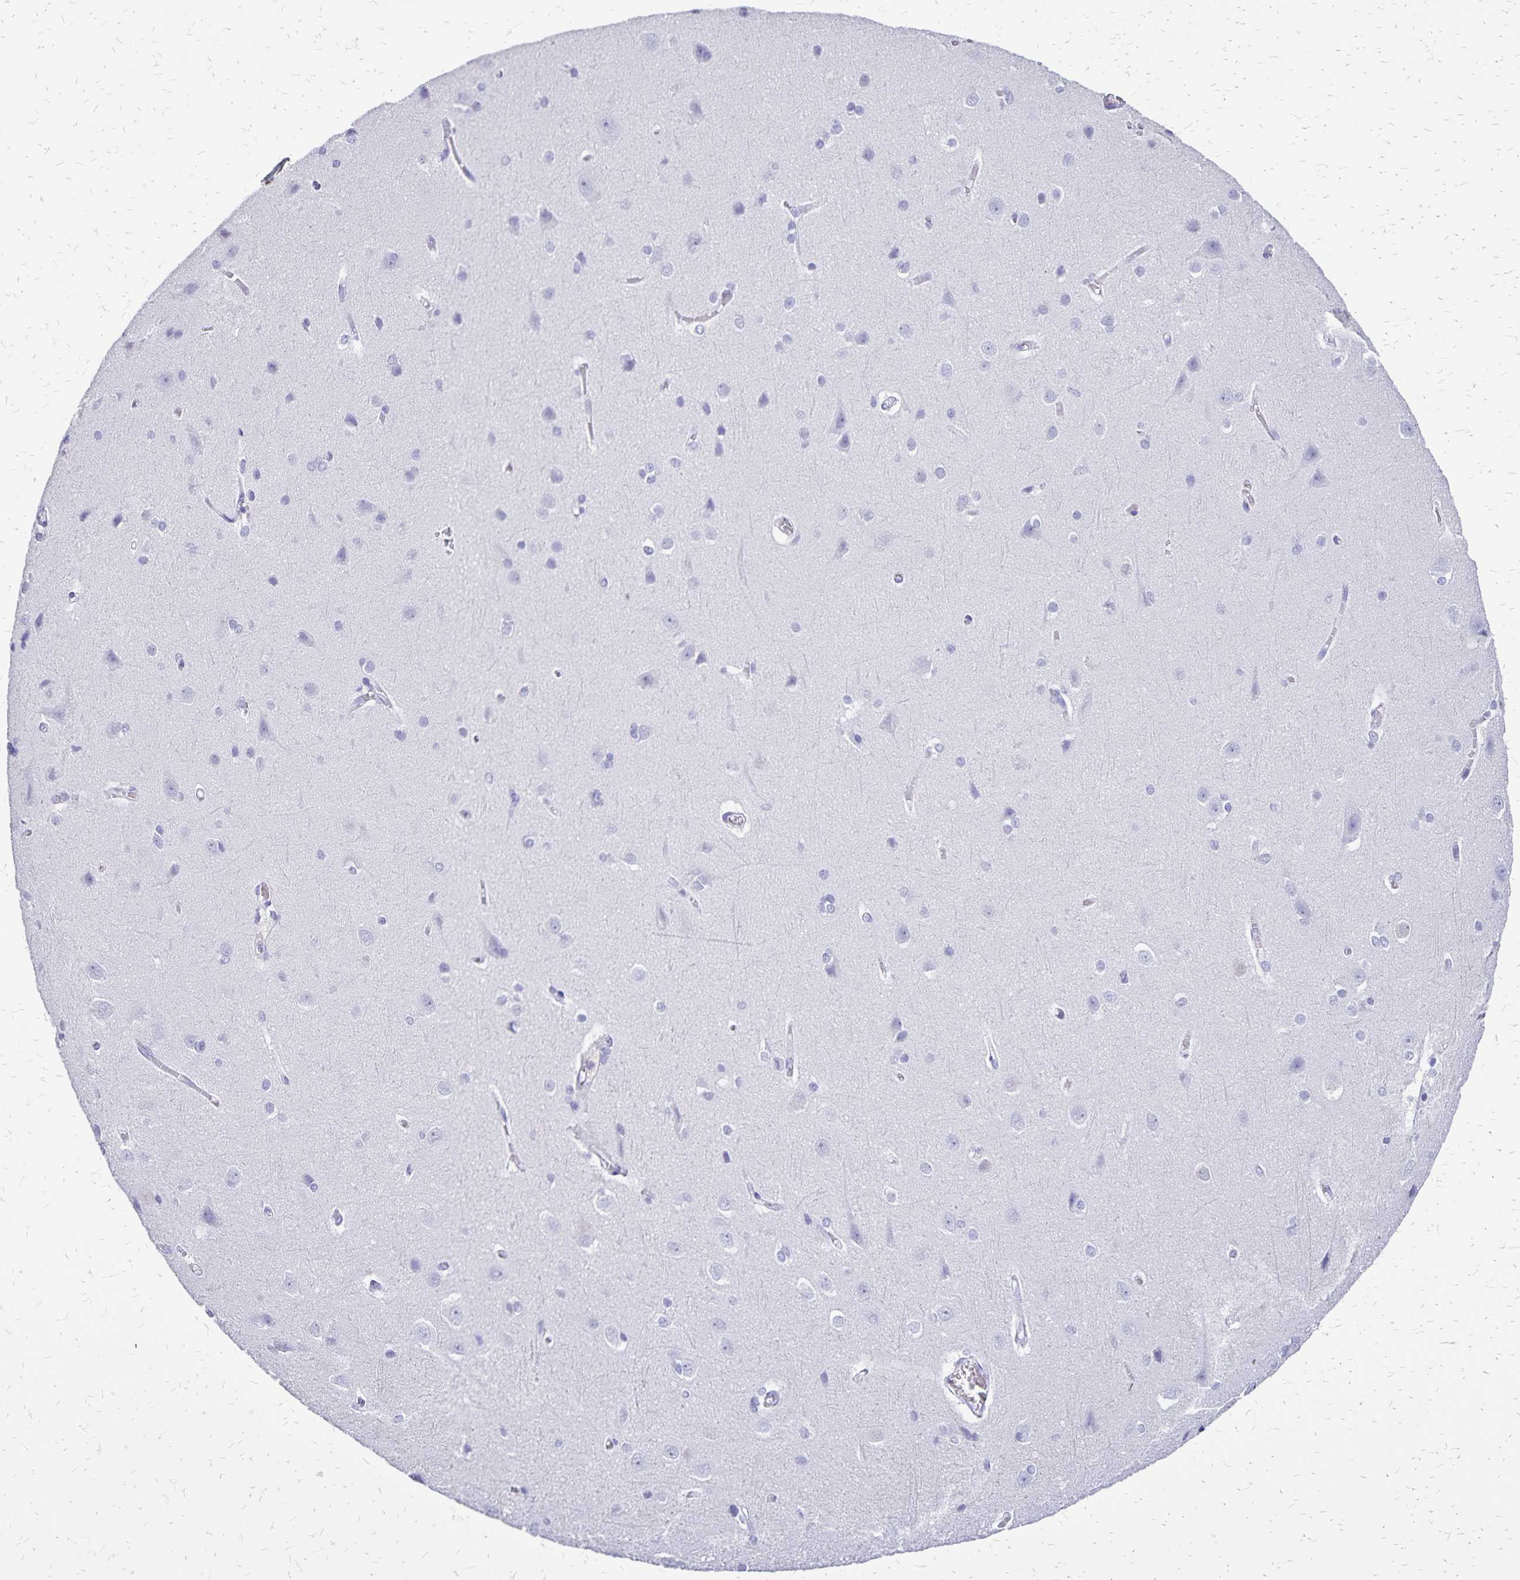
{"staining": {"intensity": "negative", "quantity": "none", "location": "none"}, "tissue": "cerebral cortex", "cell_type": "Endothelial cells", "image_type": "normal", "snomed": [{"axis": "morphology", "description": "Normal tissue, NOS"}, {"axis": "topography", "description": "Cerebral cortex"}], "caption": "DAB immunohistochemical staining of unremarkable cerebral cortex displays no significant staining in endothelial cells. Nuclei are stained in blue.", "gene": "HMGB3", "patient": {"sex": "male", "age": 37}}